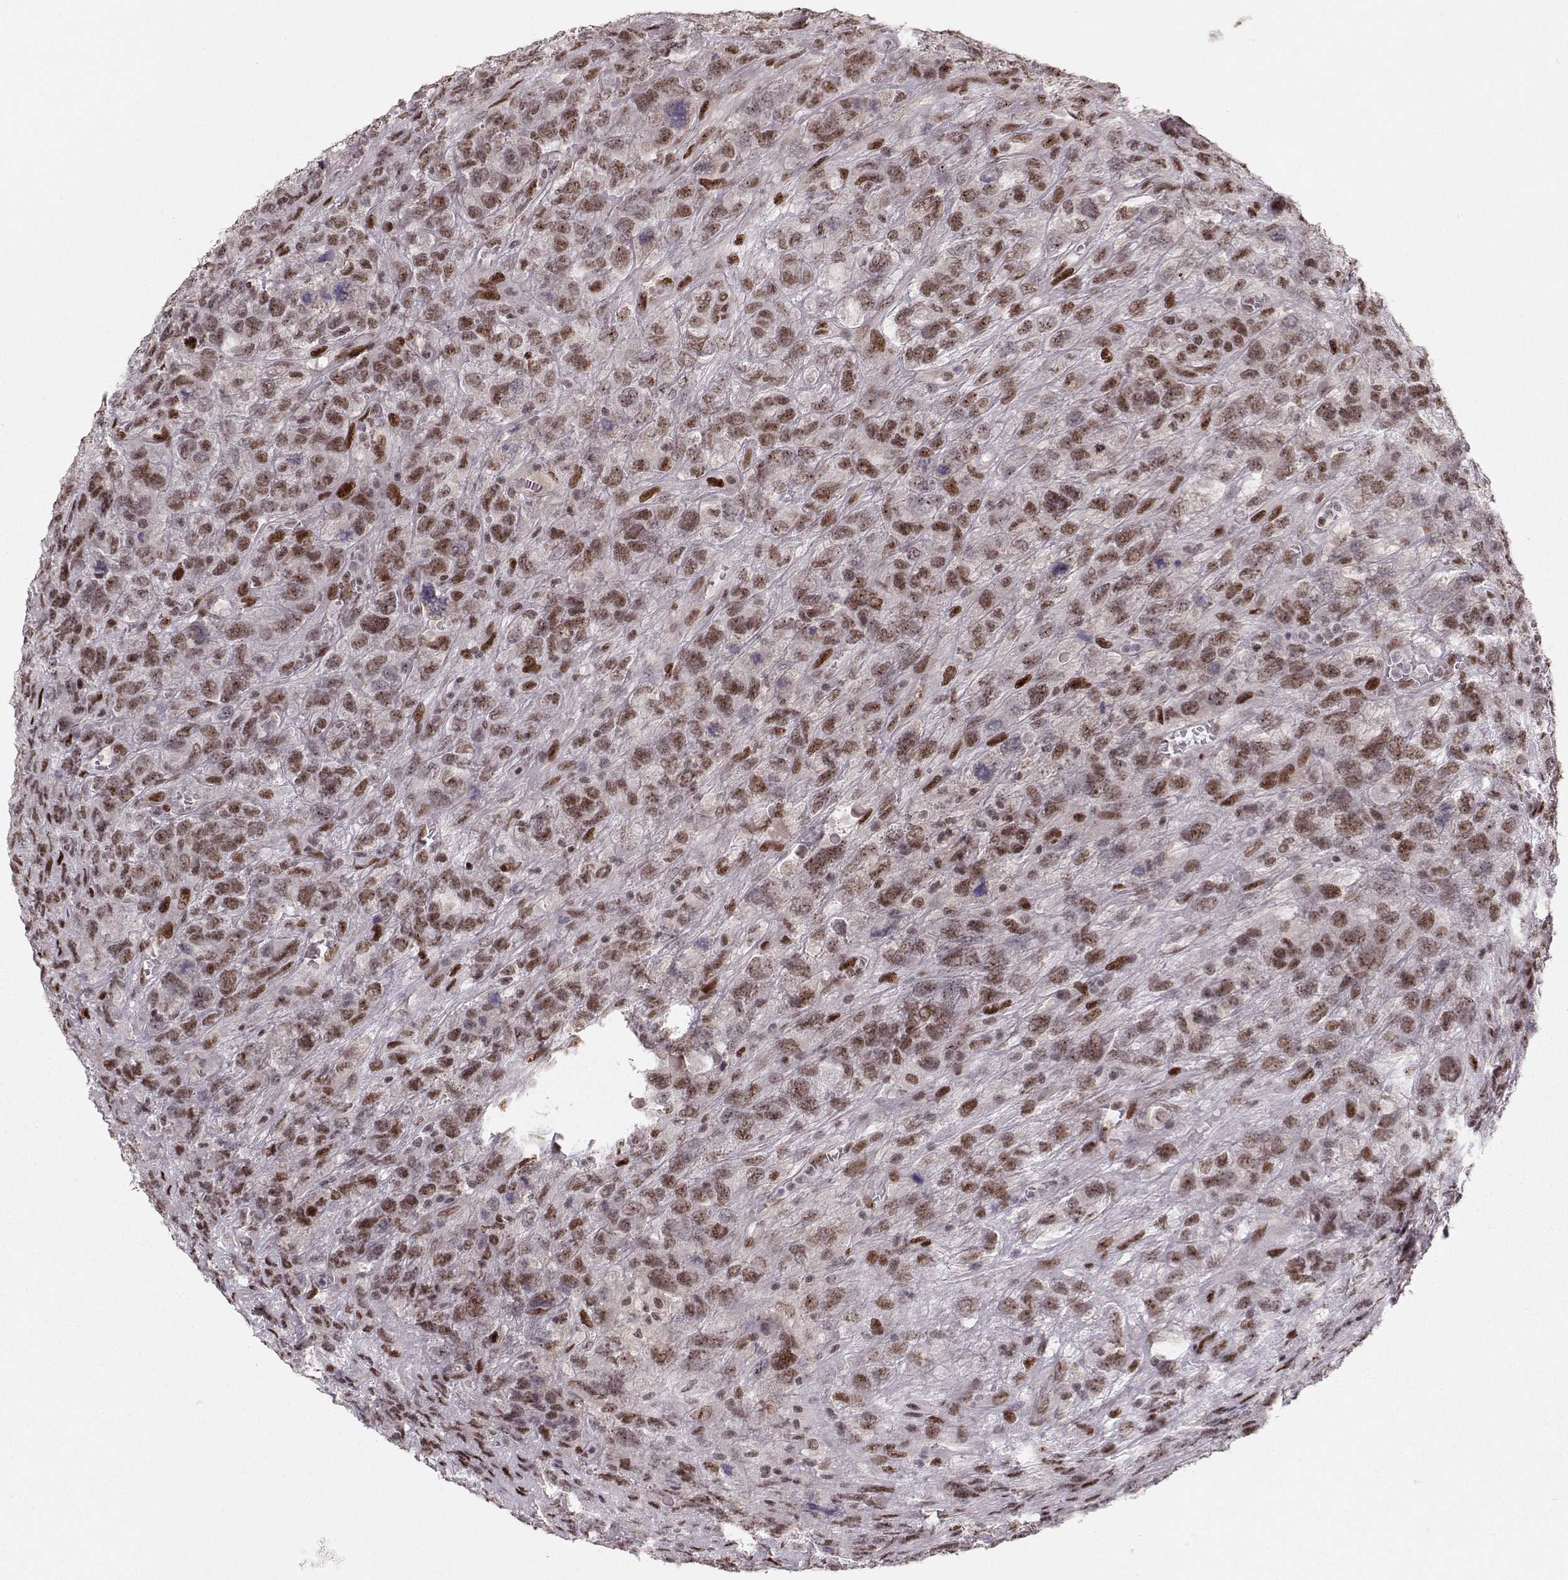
{"staining": {"intensity": "moderate", "quantity": "25%-75%", "location": "nuclear"}, "tissue": "testis cancer", "cell_type": "Tumor cells", "image_type": "cancer", "snomed": [{"axis": "morphology", "description": "Seminoma, NOS"}, {"axis": "topography", "description": "Testis"}], "caption": "A high-resolution photomicrograph shows IHC staining of testis seminoma, which shows moderate nuclear staining in approximately 25%-75% of tumor cells.", "gene": "SNAPC2", "patient": {"sex": "male", "age": 52}}